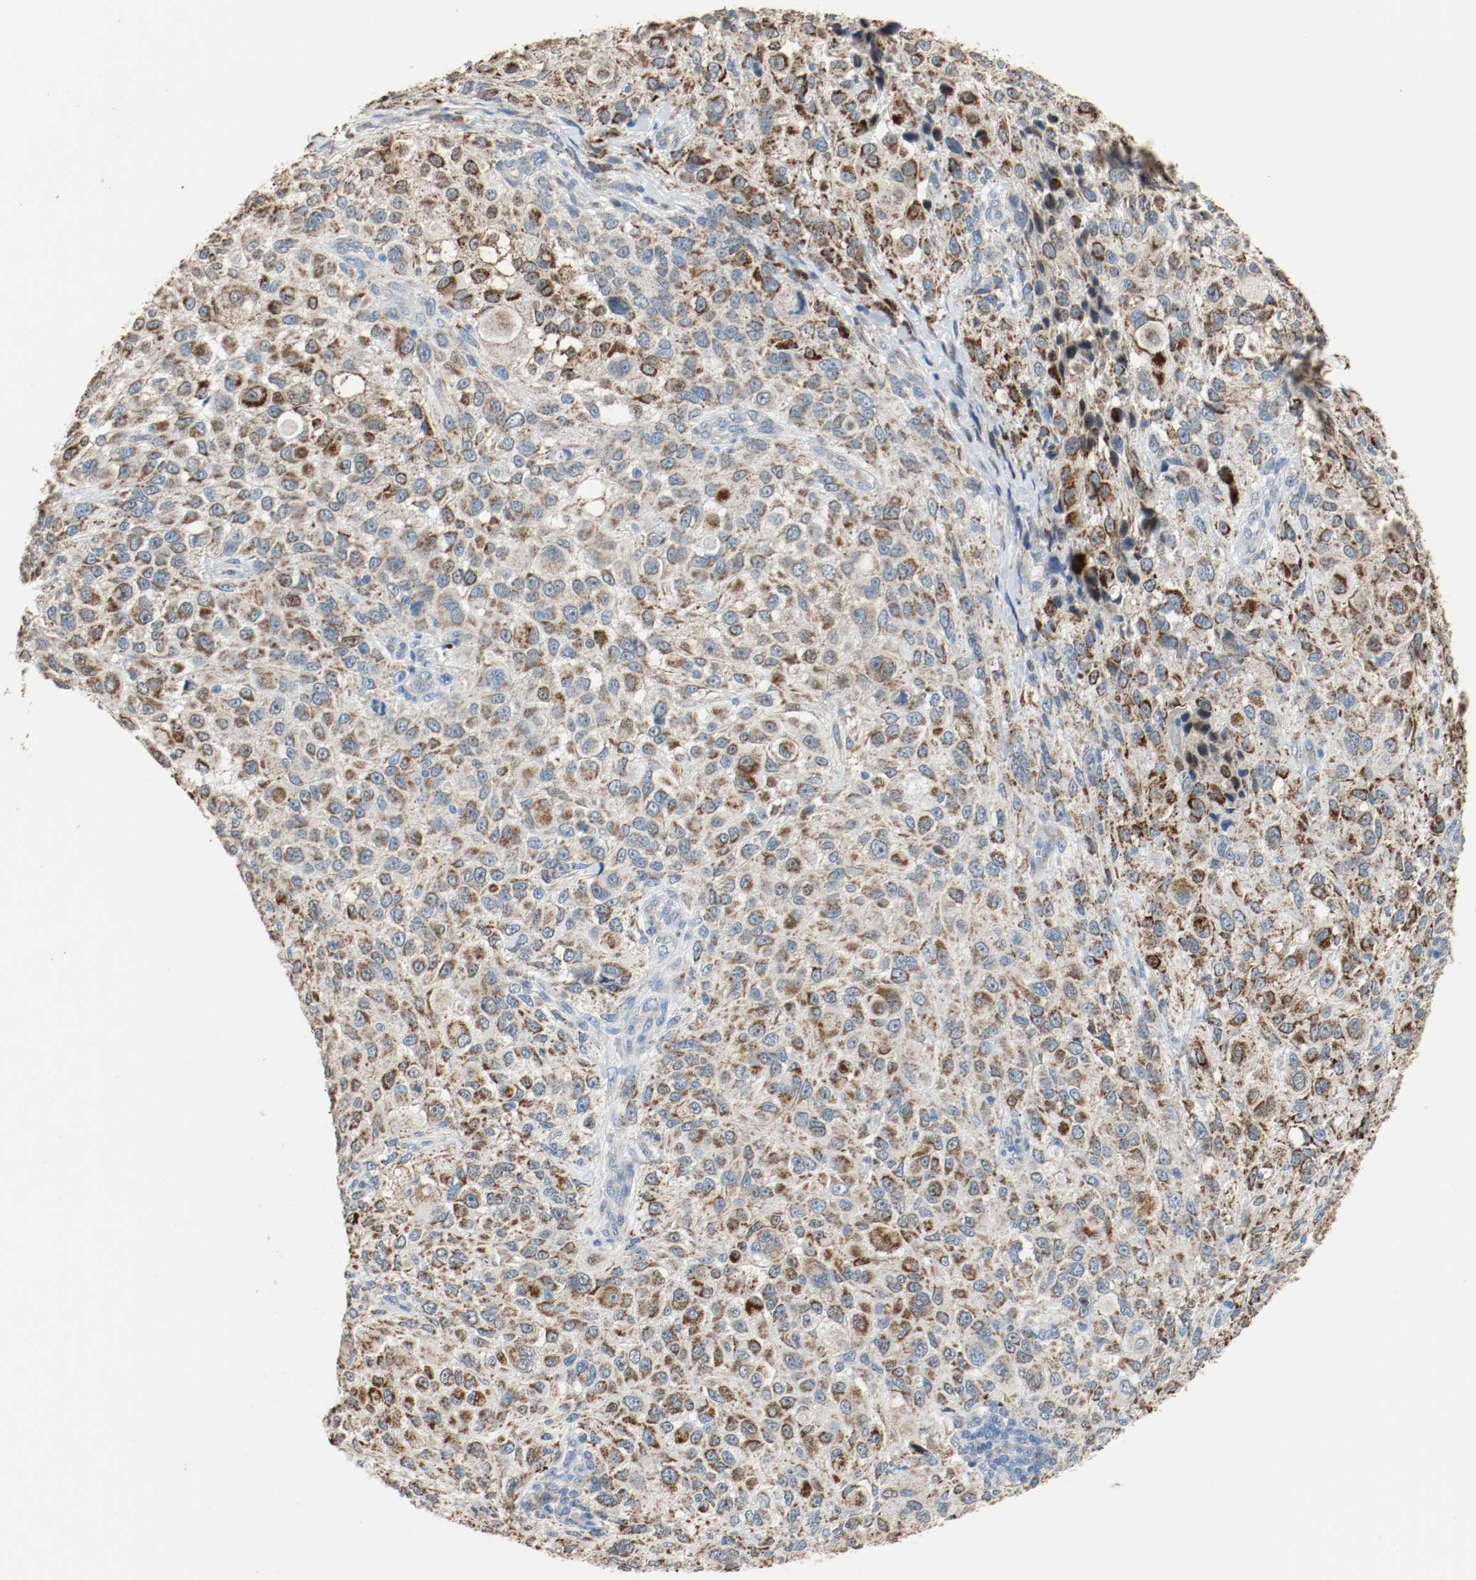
{"staining": {"intensity": "strong", "quantity": ">75%", "location": "cytoplasmic/membranous"}, "tissue": "melanoma", "cell_type": "Tumor cells", "image_type": "cancer", "snomed": [{"axis": "morphology", "description": "Necrosis, NOS"}, {"axis": "morphology", "description": "Malignant melanoma, NOS"}, {"axis": "topography", "description": "Skin"}], "caption": "Human melanoma stained for a protein (brown) displays strong cytoplasmic/membranous positive staining in about >75% of tumor cells.", "gene": "ALDH4A1", "patient": {"sex": "female", "age": 87}}